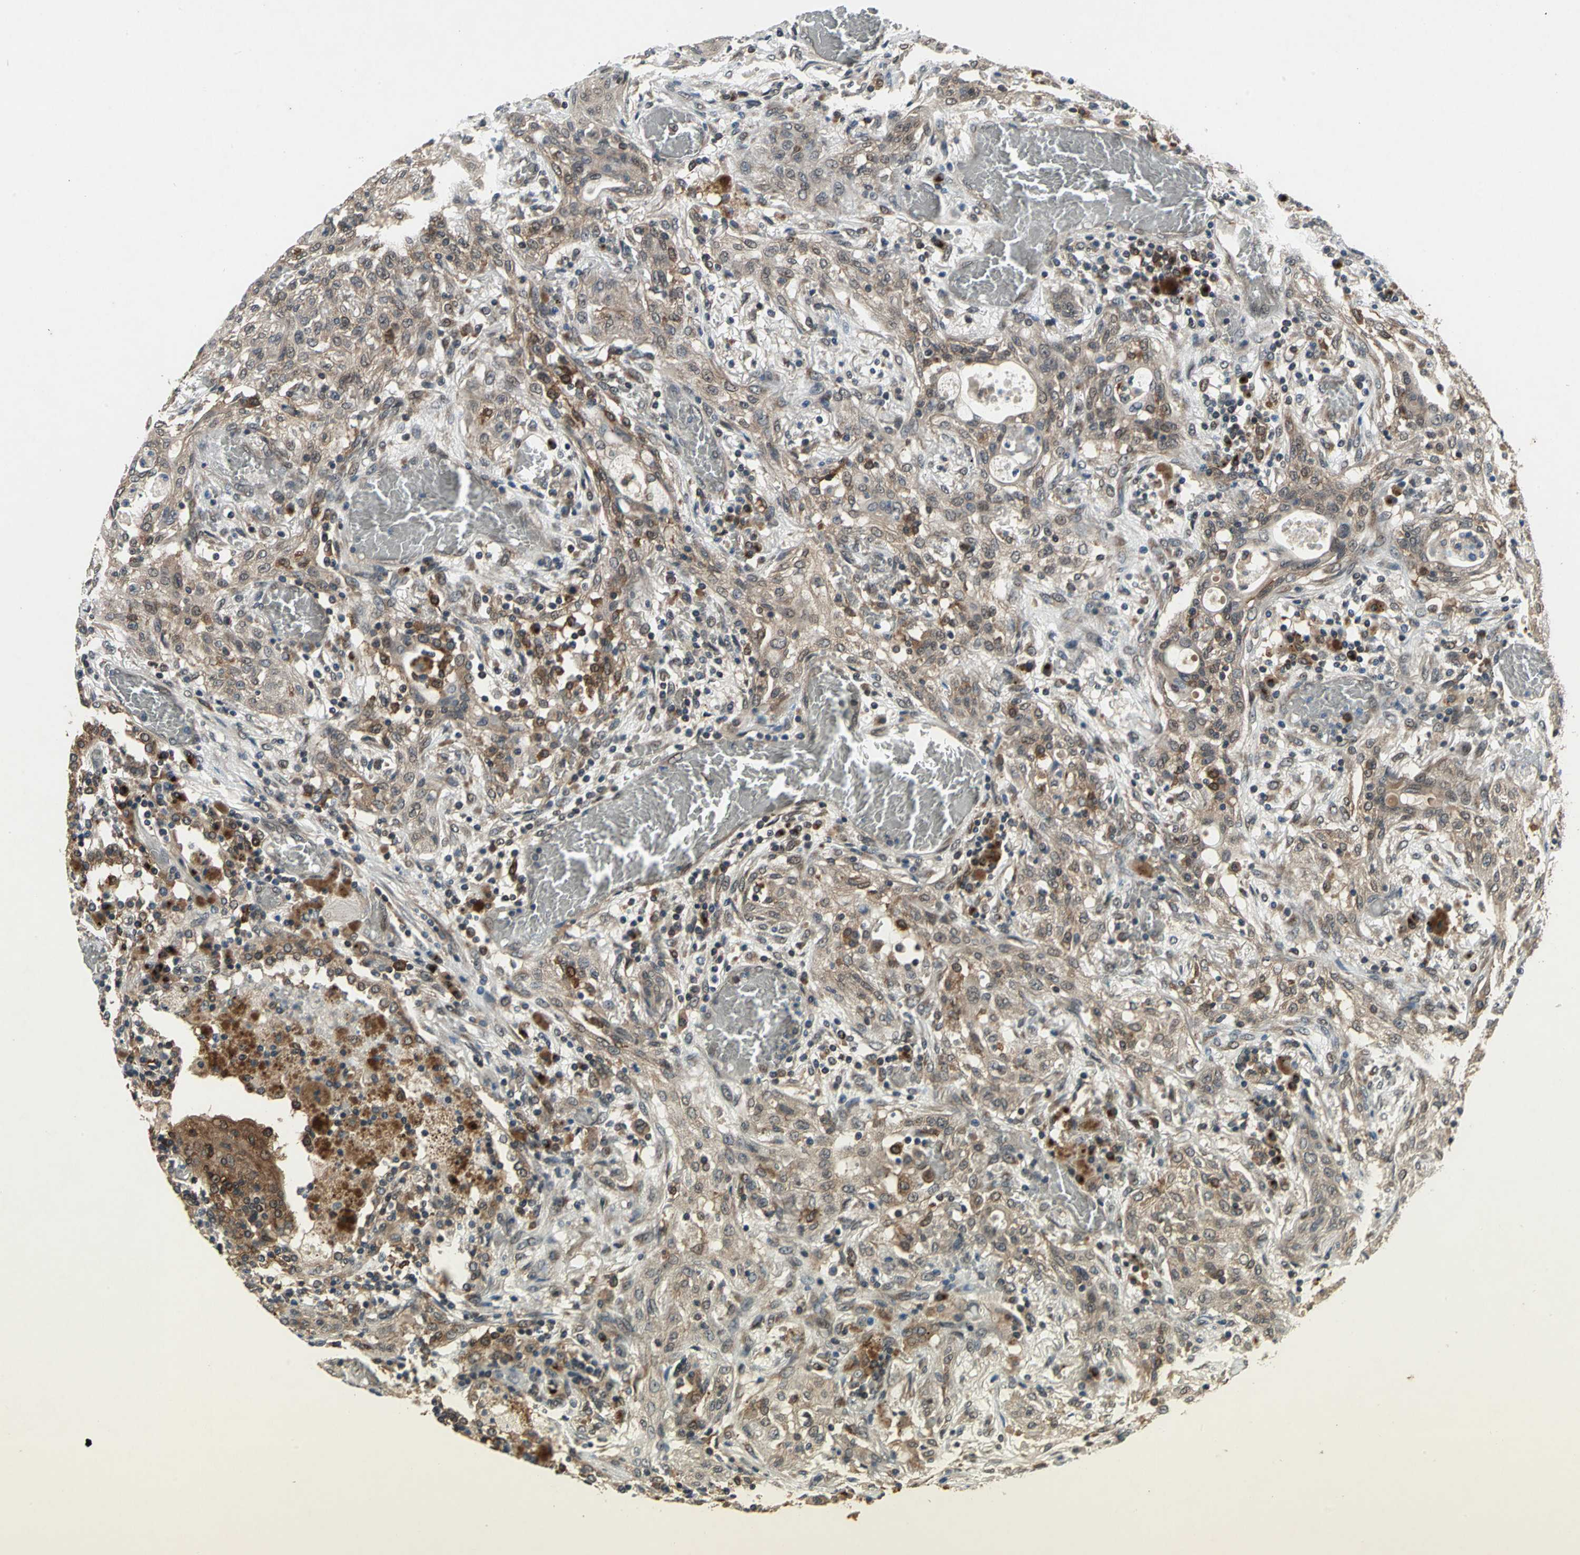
{"staining": {"intensity": "moderate", "quantity": ">75%", "location": "cytoplasmic/membranous"}, "tissue": "lung cancer", "cell_type": "Tumor cells", "image_type": "cancer", "snomed": [{"axis": "morphology", "description": "Squamous cell carcinoma, NOS"}, {"axis": "topography", "description": "Lung"}], "caption": "Immunohistochemistry histopathology image of squamous cell carcinoma (lung) stained for a protein (brown), which reveals medium levels of moderate cytoplasmic/membranous expression in about >75% of tumor cells.", "gene": "NFKBIE", "patient": {"sex": "female", "age": 47}}